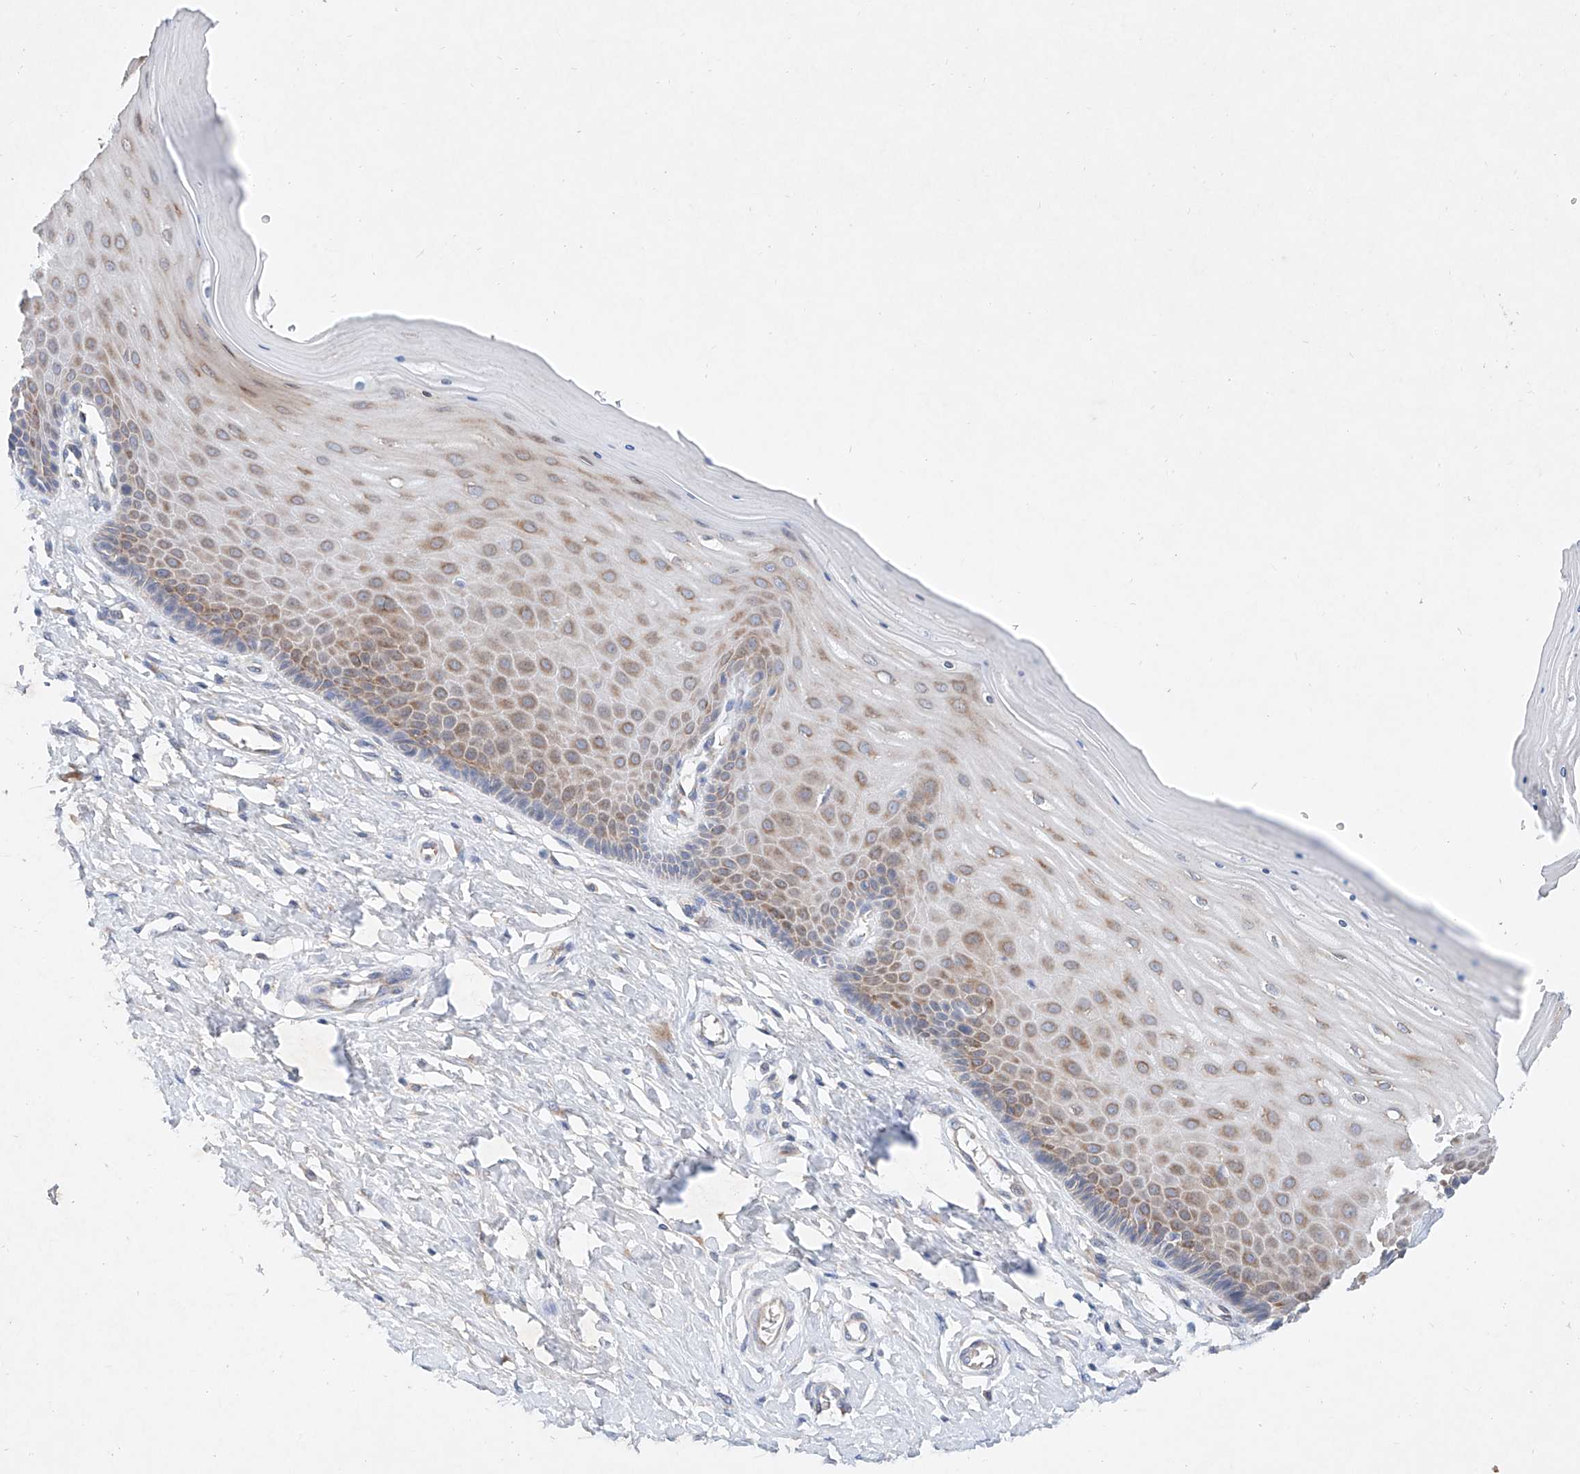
{"staining": {"intensity": "negative", "quantity": "none", "location": "none"}, "tissue": "cervix", "cell_type": "Glandular cells", "image_type": "normal", "snomed": [{"axis": "morphology", "description": "Normal tissue, NOS"}, {"axis": "topography", "description": "Cervix"}], "caption": "An IHC micrograph of normal cervix is shown. There is no staining in glandular cells of cervix. The staining was performed using DAB (3,3'-diaminobenzidine) to visualize the protein expression in brown, while the nuclei were stained in blue with hematoxylin (Magnification: 20x).", "gene": "FASTK", "patient": {"sex": "female", "age": 55}}